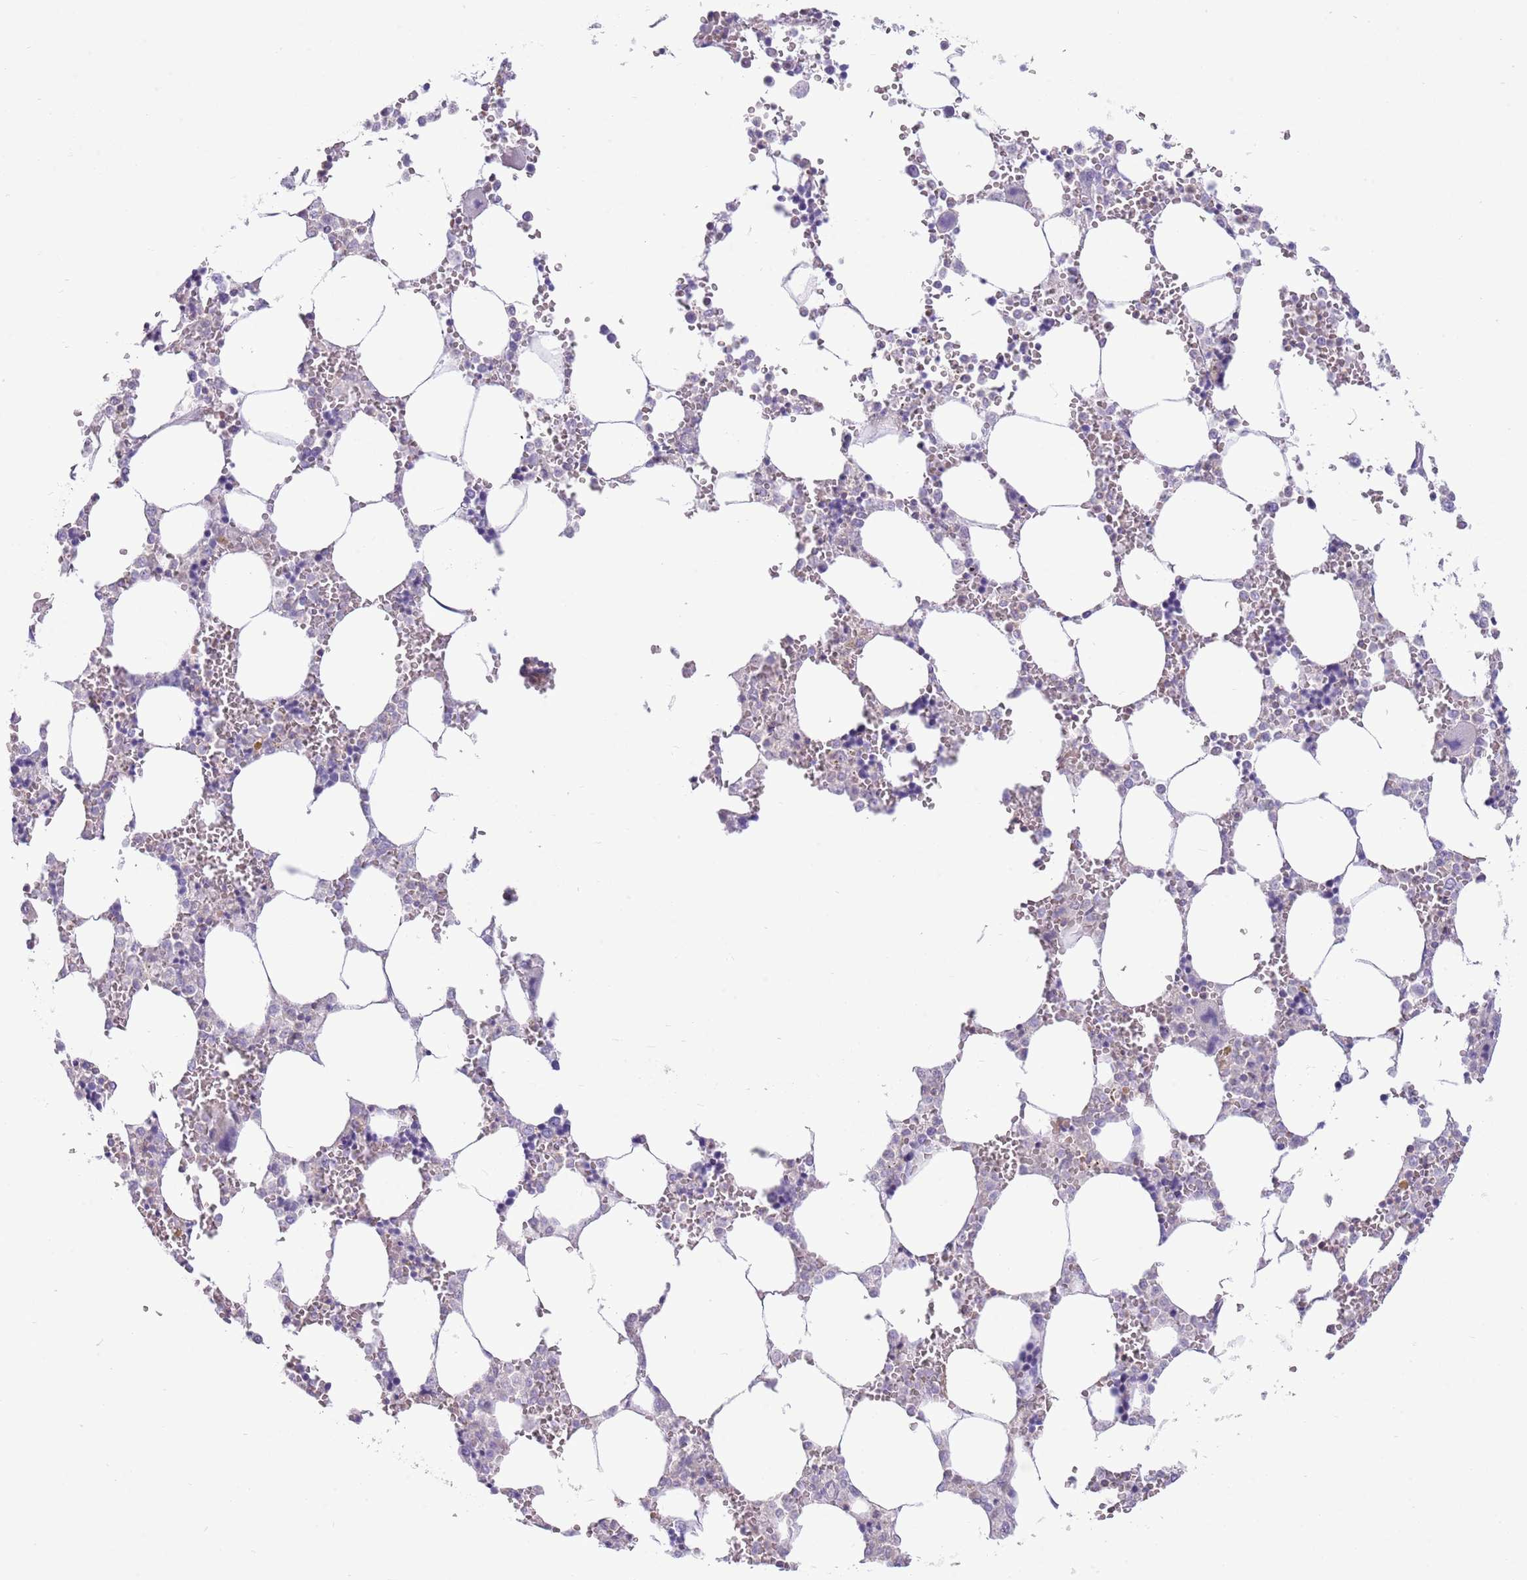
{"staining": {"intensity": "negative", "quantity": "none", "location": "none"}, "tissue": "bone marrow", "cell_type": "Hematopoietic cells", "image_type": "normal", "snomed": [{"axis": "morphology", "description": "Normal tissue, NOS"}, {"axis": "topography", "description": "Bone marrow"}], "caption": "This is an immunohistochemistry histopathology image of unremarkable human bone marrow. There is no staining in hematopoietic cells.", "gene": "OR4Q3", "patient": {"sex": "male", "age": 64}}